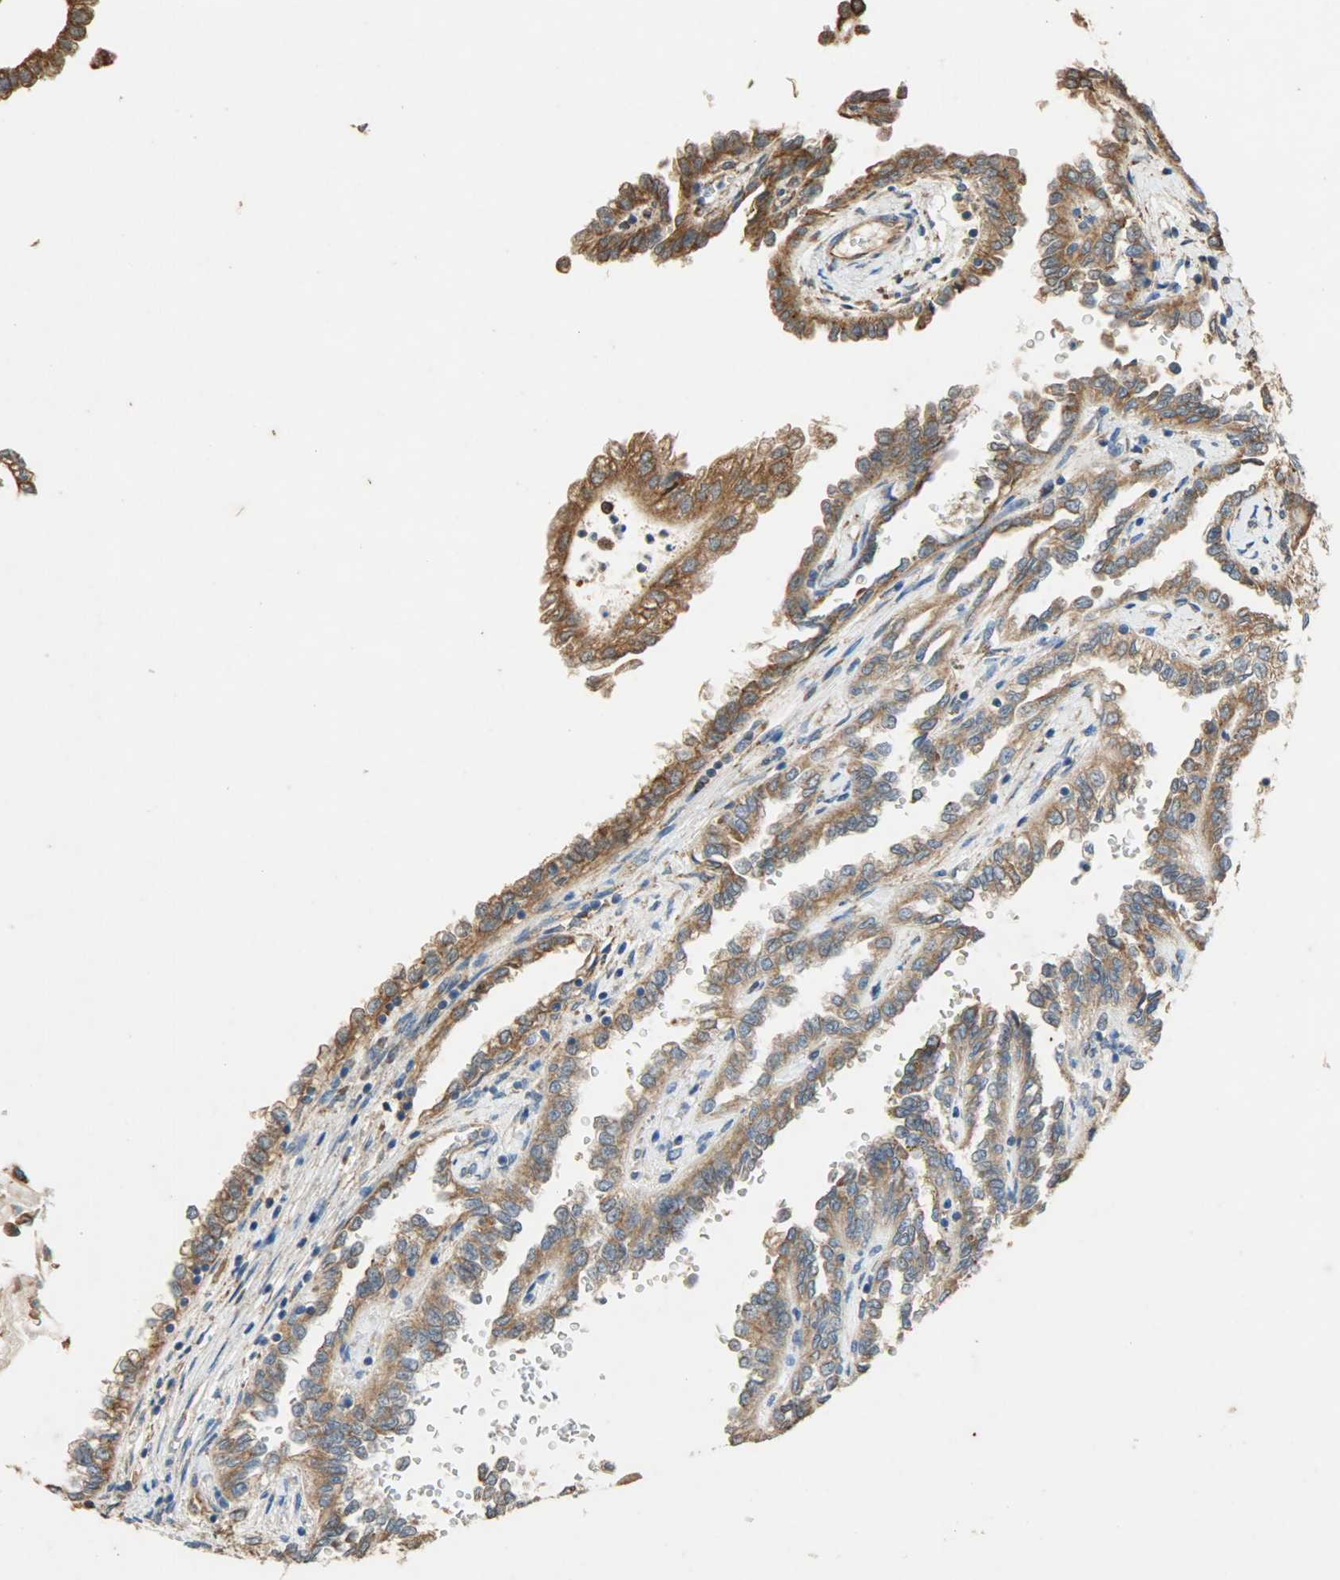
{"staining": {"intensity": "moderate", "quantity": ">75%", "location": "cytoplasmic/membranous"}, "tissue": "renal cancer", "cell_type": "Tumor cells", "image_type": "cancer", "snomed": [{"axis": "morphology", "description": "Inflammation, NOS"}, {"axis": "morphology", "description": "Adenocarcinoma, NOS"}, {"axis": "topography", "description": "Kidney"}], "caption": "DAB immunohistochemical staining of renal cancer (adenocarcinoma) shows moderate cytoplasmic/membranous protein positivity in approximately >75% of tumor cells.", "gene": "HSPA5", "patient": {"sex": "male", "age": 68}}